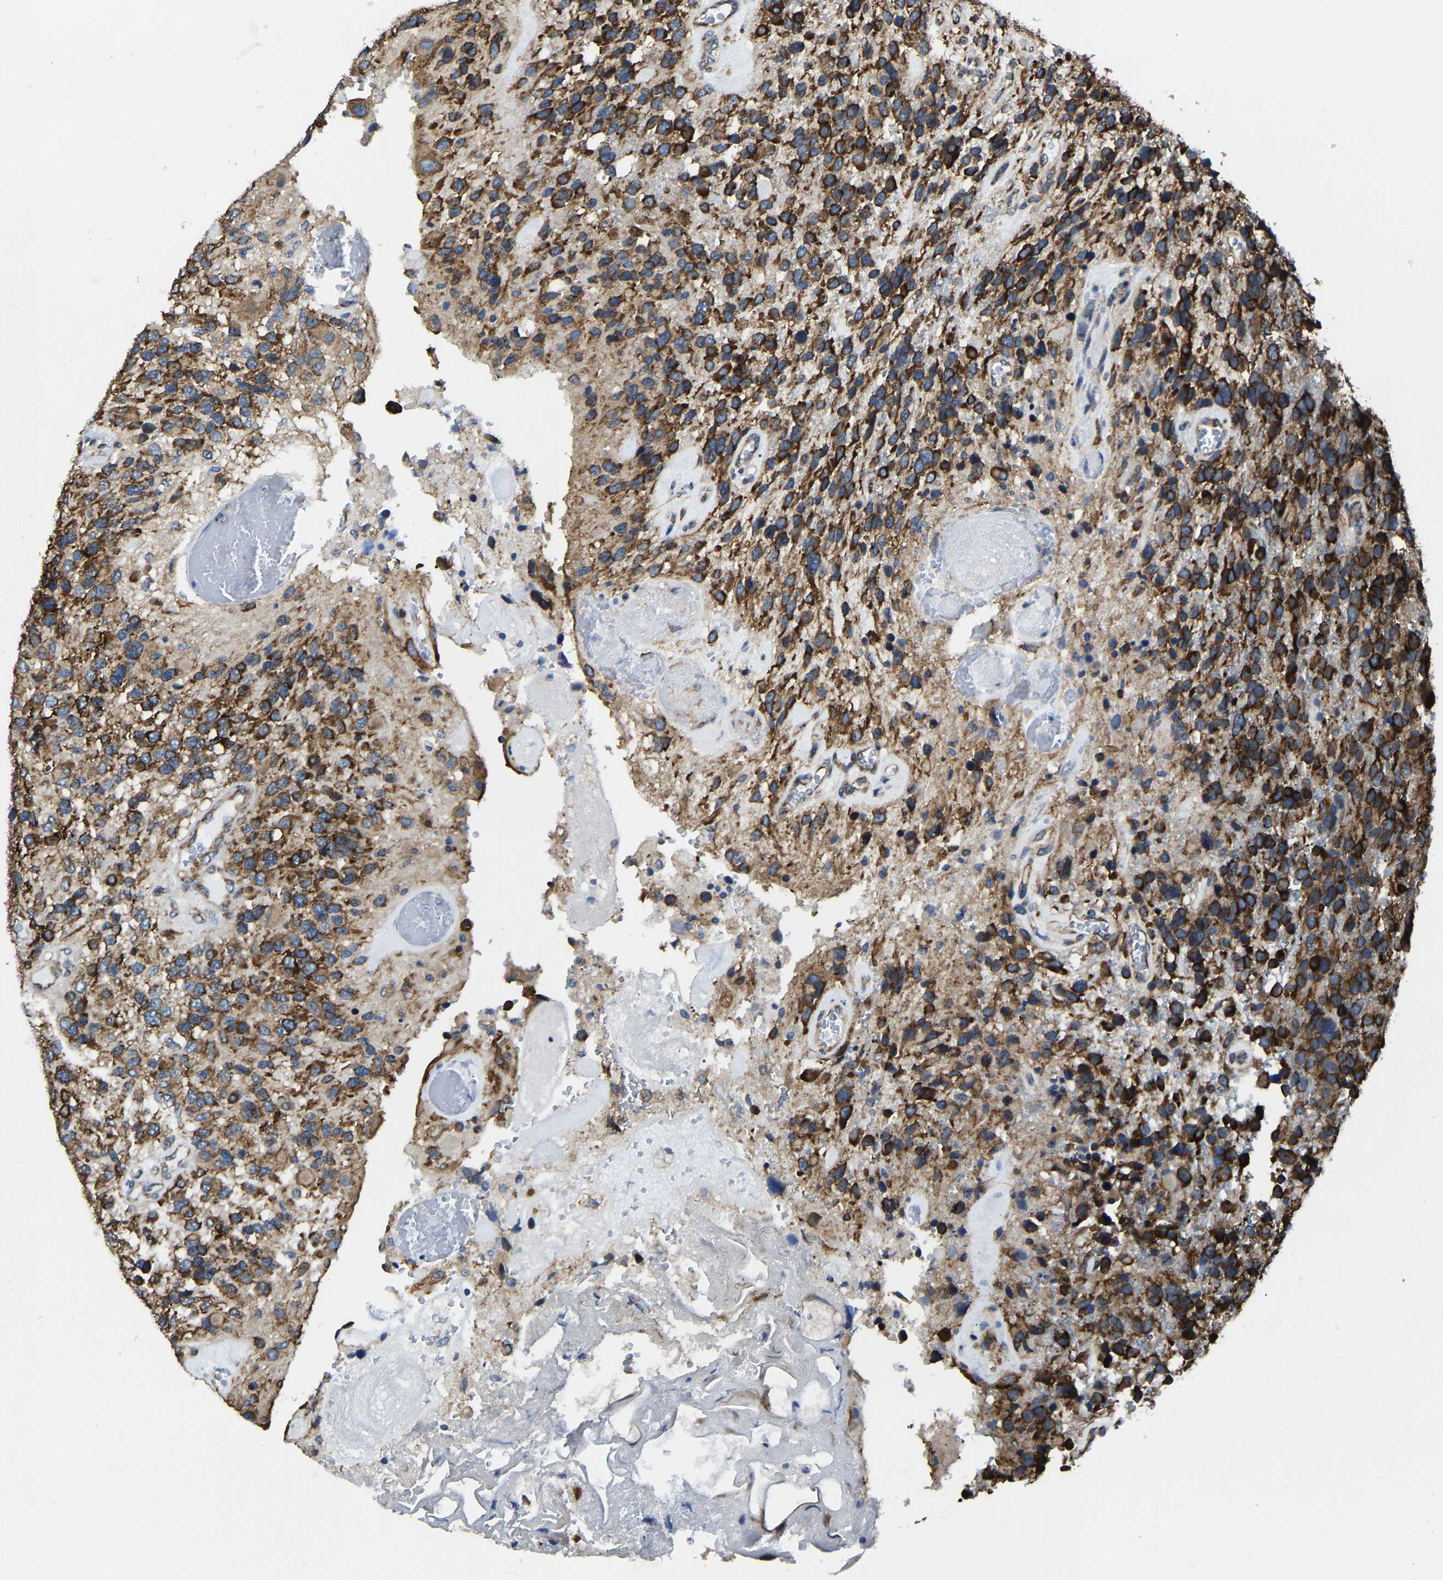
{"staining": {"intensity": "strong", "quantity": ">75%", "location": "cytoplasmic/membranous"}, "tissue": "glioma", "cell_type": "Tumor cells", "image_type": "cancer", "snomed": [{"axis": "morphology", "description": "Glioma, malignant, High grade"}, {"axis": "topography", "description": "Brain"}], "caption": "Glioma was stained to show a protein in brown. There is high levels of strong cytoplasmic/membranous staining in approximately >75% of tumor cells.", "gene": "G3BP2", "patient": {"sex": "female", "age": 58}}